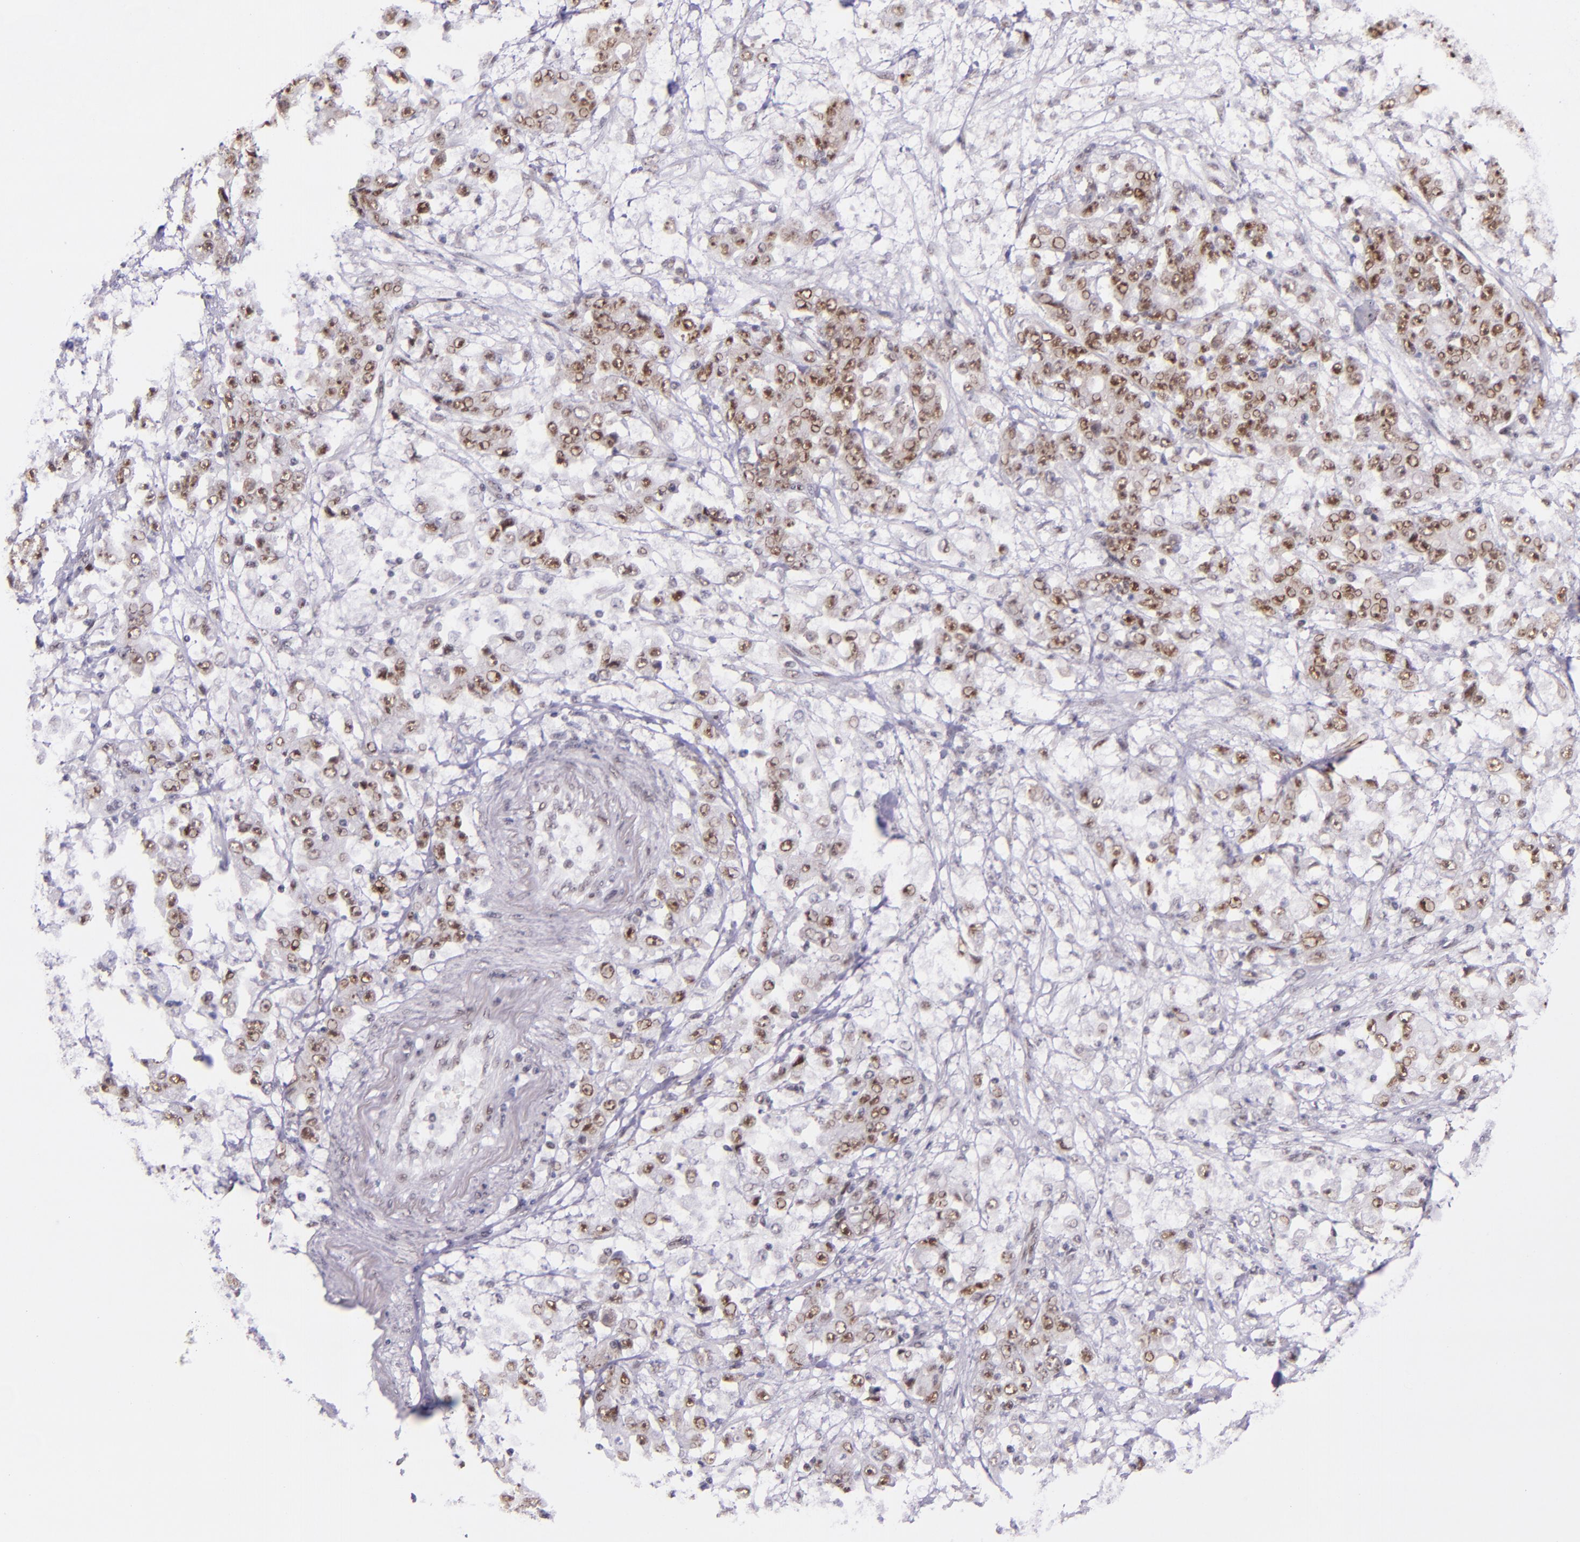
{"staining": {"intensity": "weak", "quantity": "25%-75%", "location": "nuclear"}, "tissue": "stomach cancer", "cell_type": "Tumor cells", "image_type": "cancer", "snomed": [{"axis": "morphology", "description": "Adenocarcinoma, NOS"}, {"axis": "topography", "description": "Stomach, lower"}], "caption": "Tumor cells display low levels of weak nuclear staining in approximately 25%-75% of cells in stomach cancer. (IHC, brightfield microscopy, high magnification).", "gene": "GPKOW", "patient": {"sex": "female", "age": 71}}